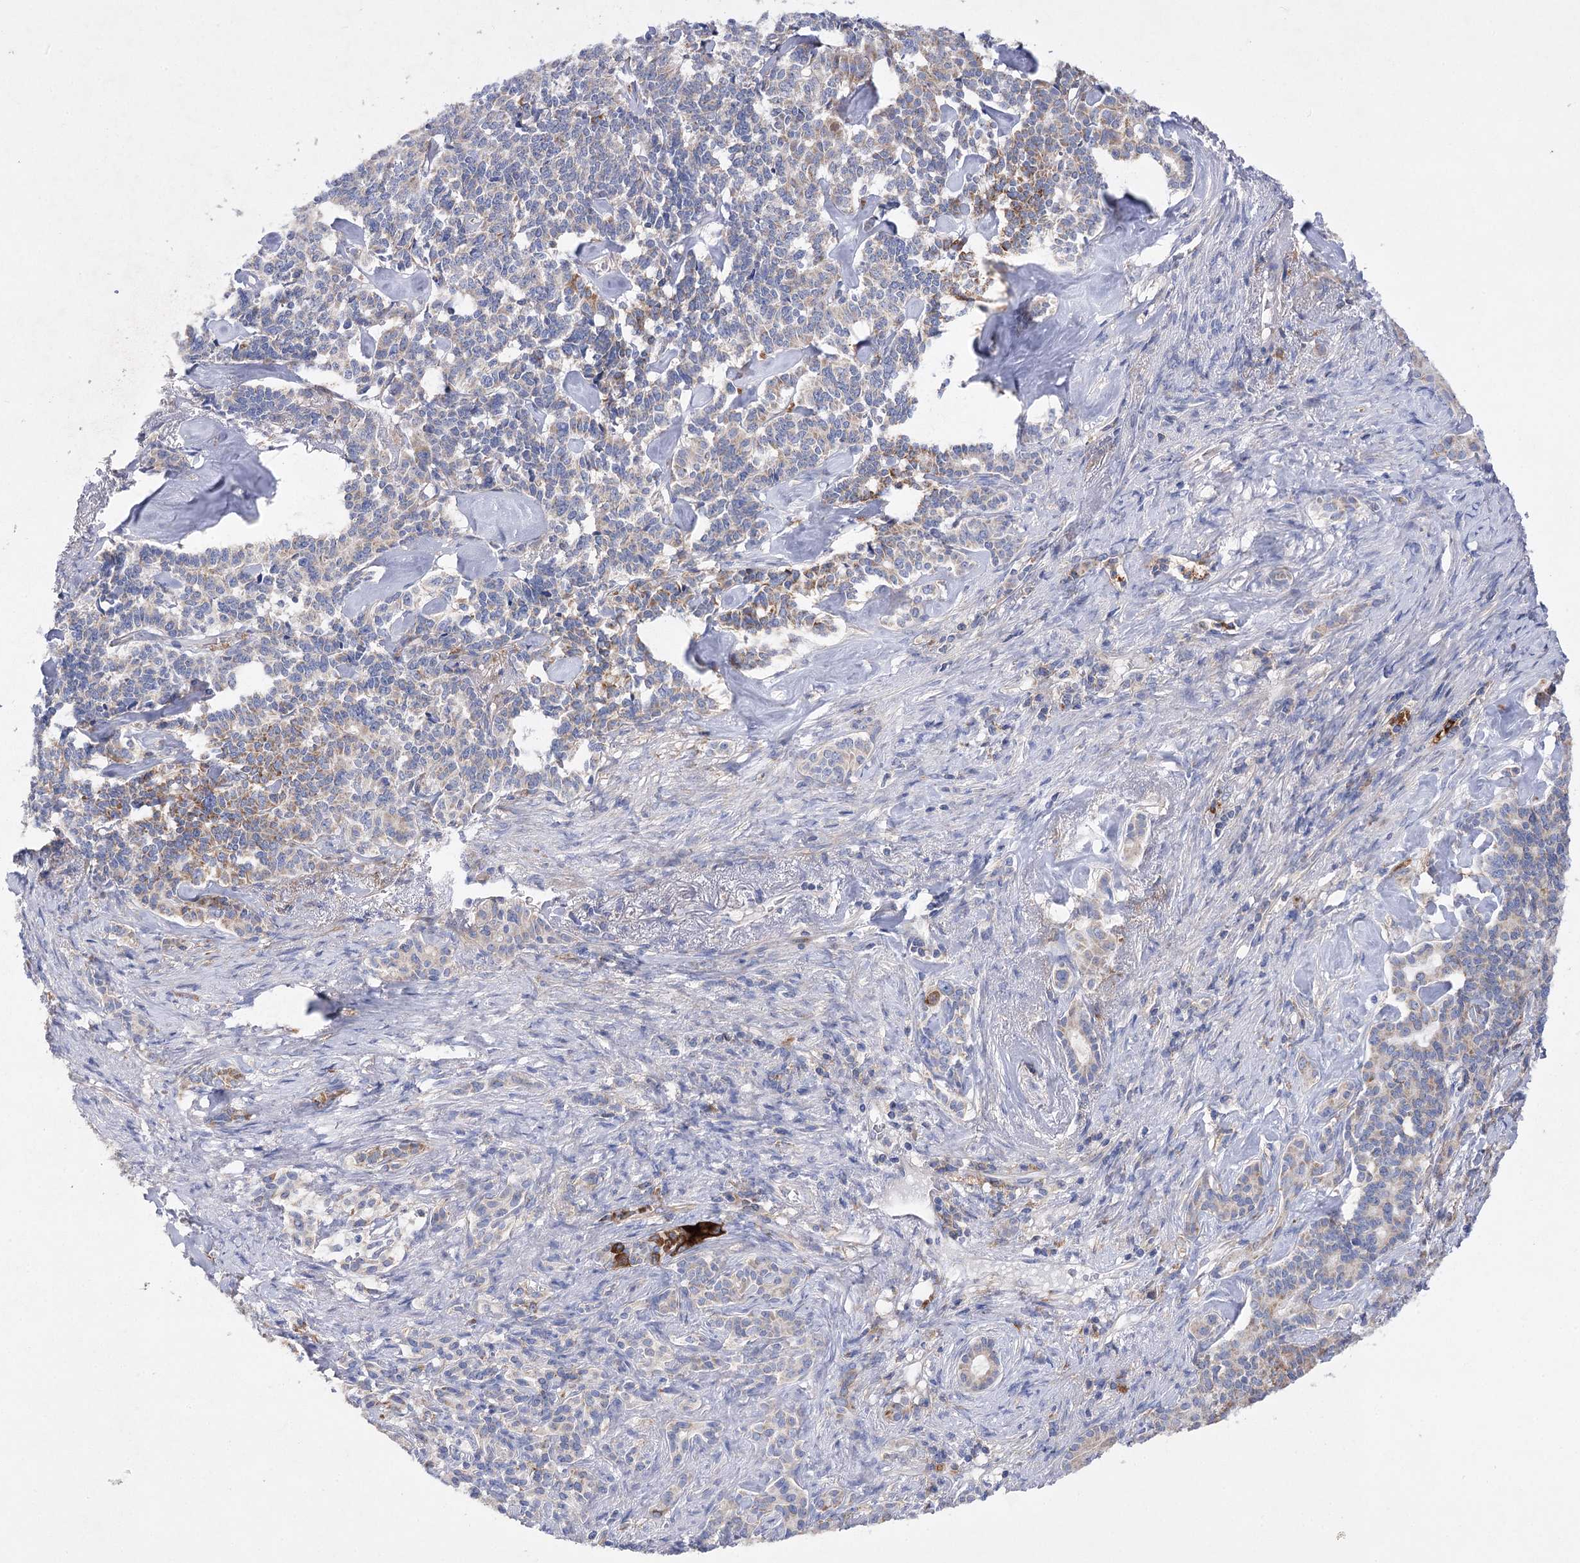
{"staining": {"intensity": "moderate", "quantity": "<25%", "location": "cytoplasmic/membranous"}, "tissue": "pancreatic cancer", "cell_type": "Tumor cells", "image_type": "cancer", "snomed": [{"axis": "morphology", "description": "Adenocarcinoma, NOS"}, {"axis": "topography", "description": "Pancreas"}], "caption": "A photomicrograph of human adenocarcinoma (pancreatic) stained for a protein shows moderate cytoplasmic/membranous brown staining in tumor cells. (brown staining indicates protein expression, while blue staining denotes nuclei).", "gene": "COX15", "patient": {"sex": "female", "age": 74}}